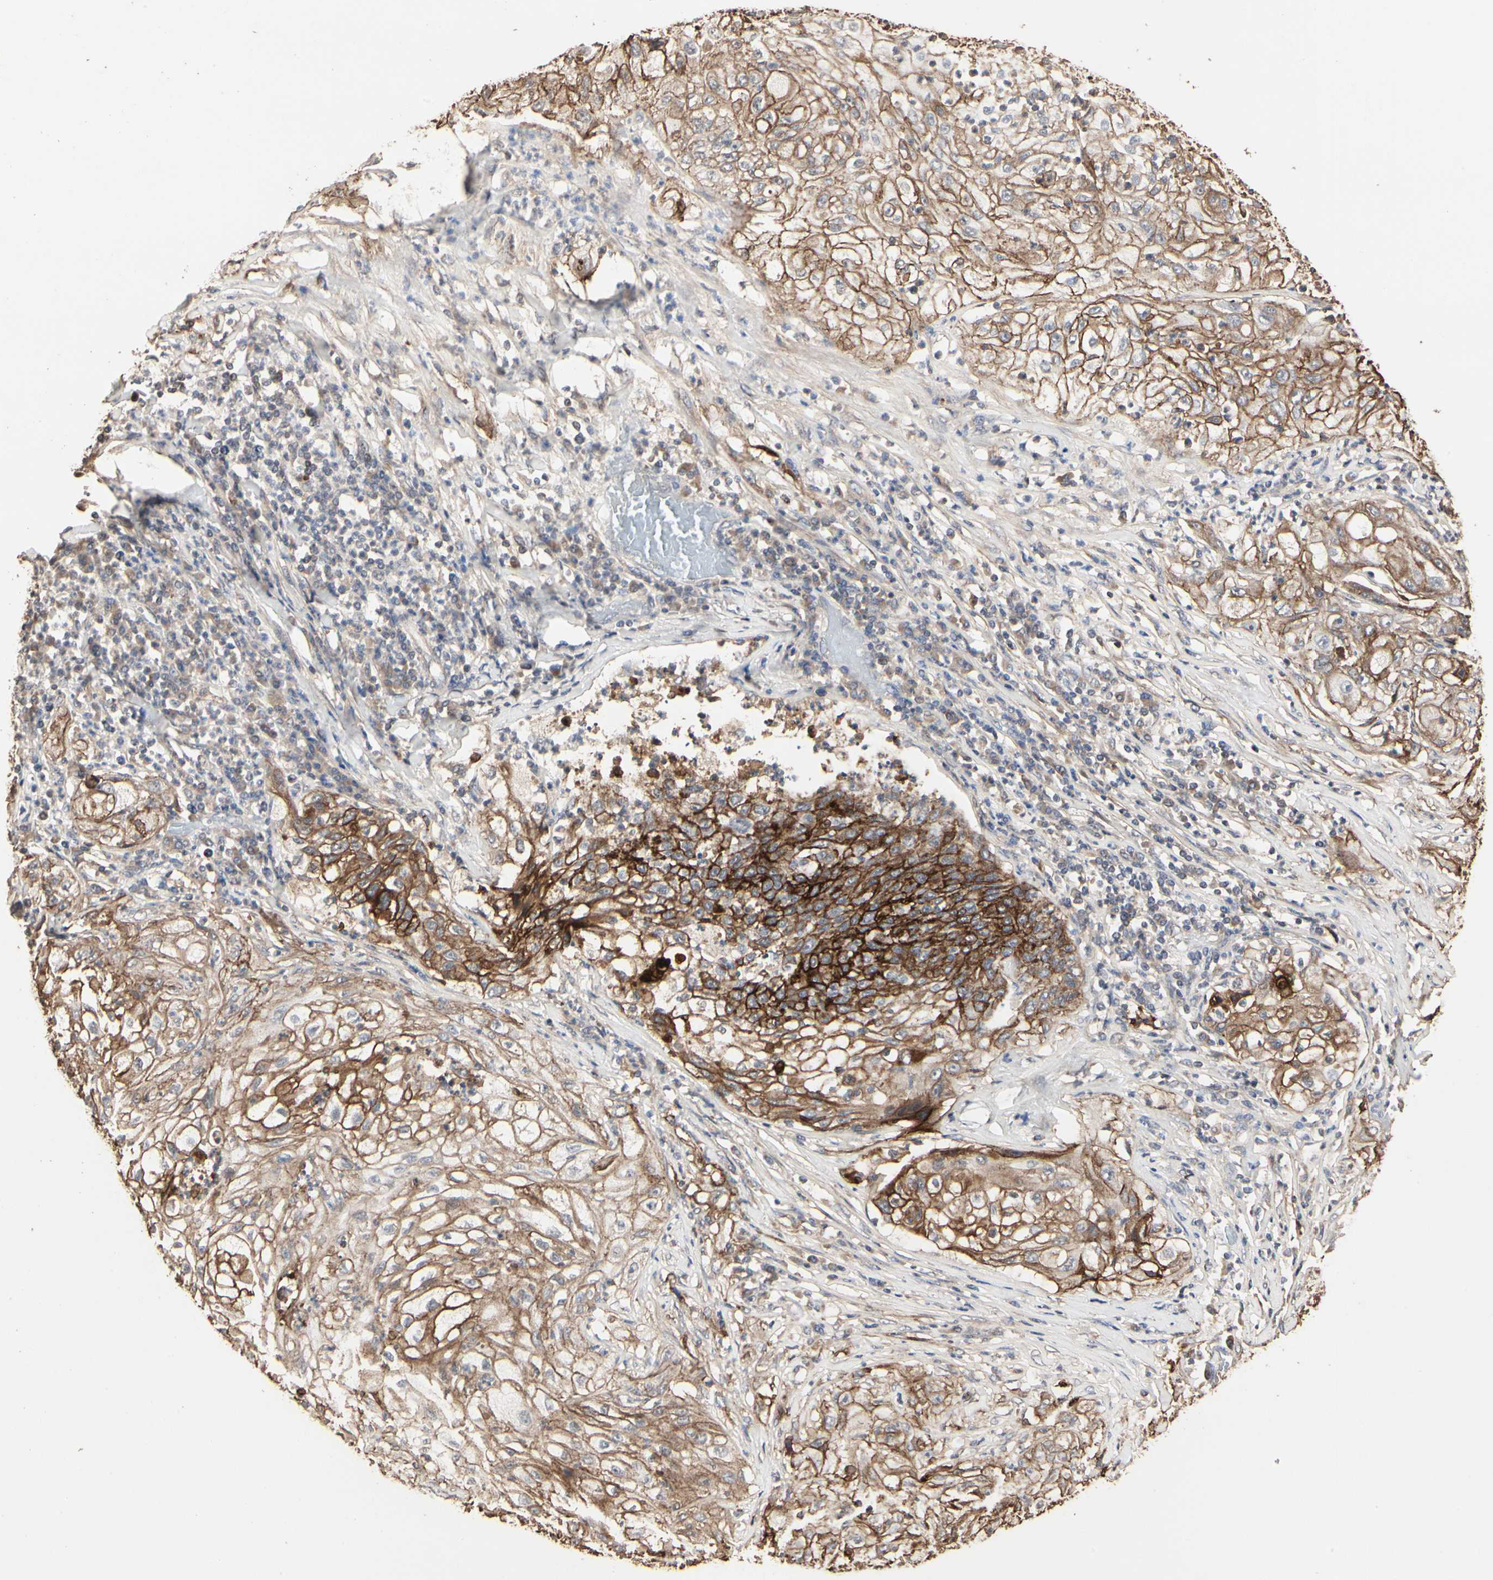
{"staining": {"intensity": "moderate", "quantity": ">75%", "location": "cytoplasmic/membranous"}, "tissue": "lung cancer", "cell_type": "Tumor cells", "image_type": "cancer", "snomed": [{"axis": "morphology", "description": "Inflammation, NOS"}, {"axis": "morphology", "description": "Squamous cell carcinoma, NOS"}, {"axis": "topography", "description": "Lymph node"}, {"axis": "topography", "description": "Soft tissue"}, {"axis": "topography", "description": "Lung"}], "caption": "There is medium levels of moderate cytoplasmic/membranous staining in tumor cells of lung cancer (squamous cell carcinoma), as demonstrated by immunohistochemical staining (brown color).", "gene": "TAOK1", "patient": {"sex": "male", "age": 66}}